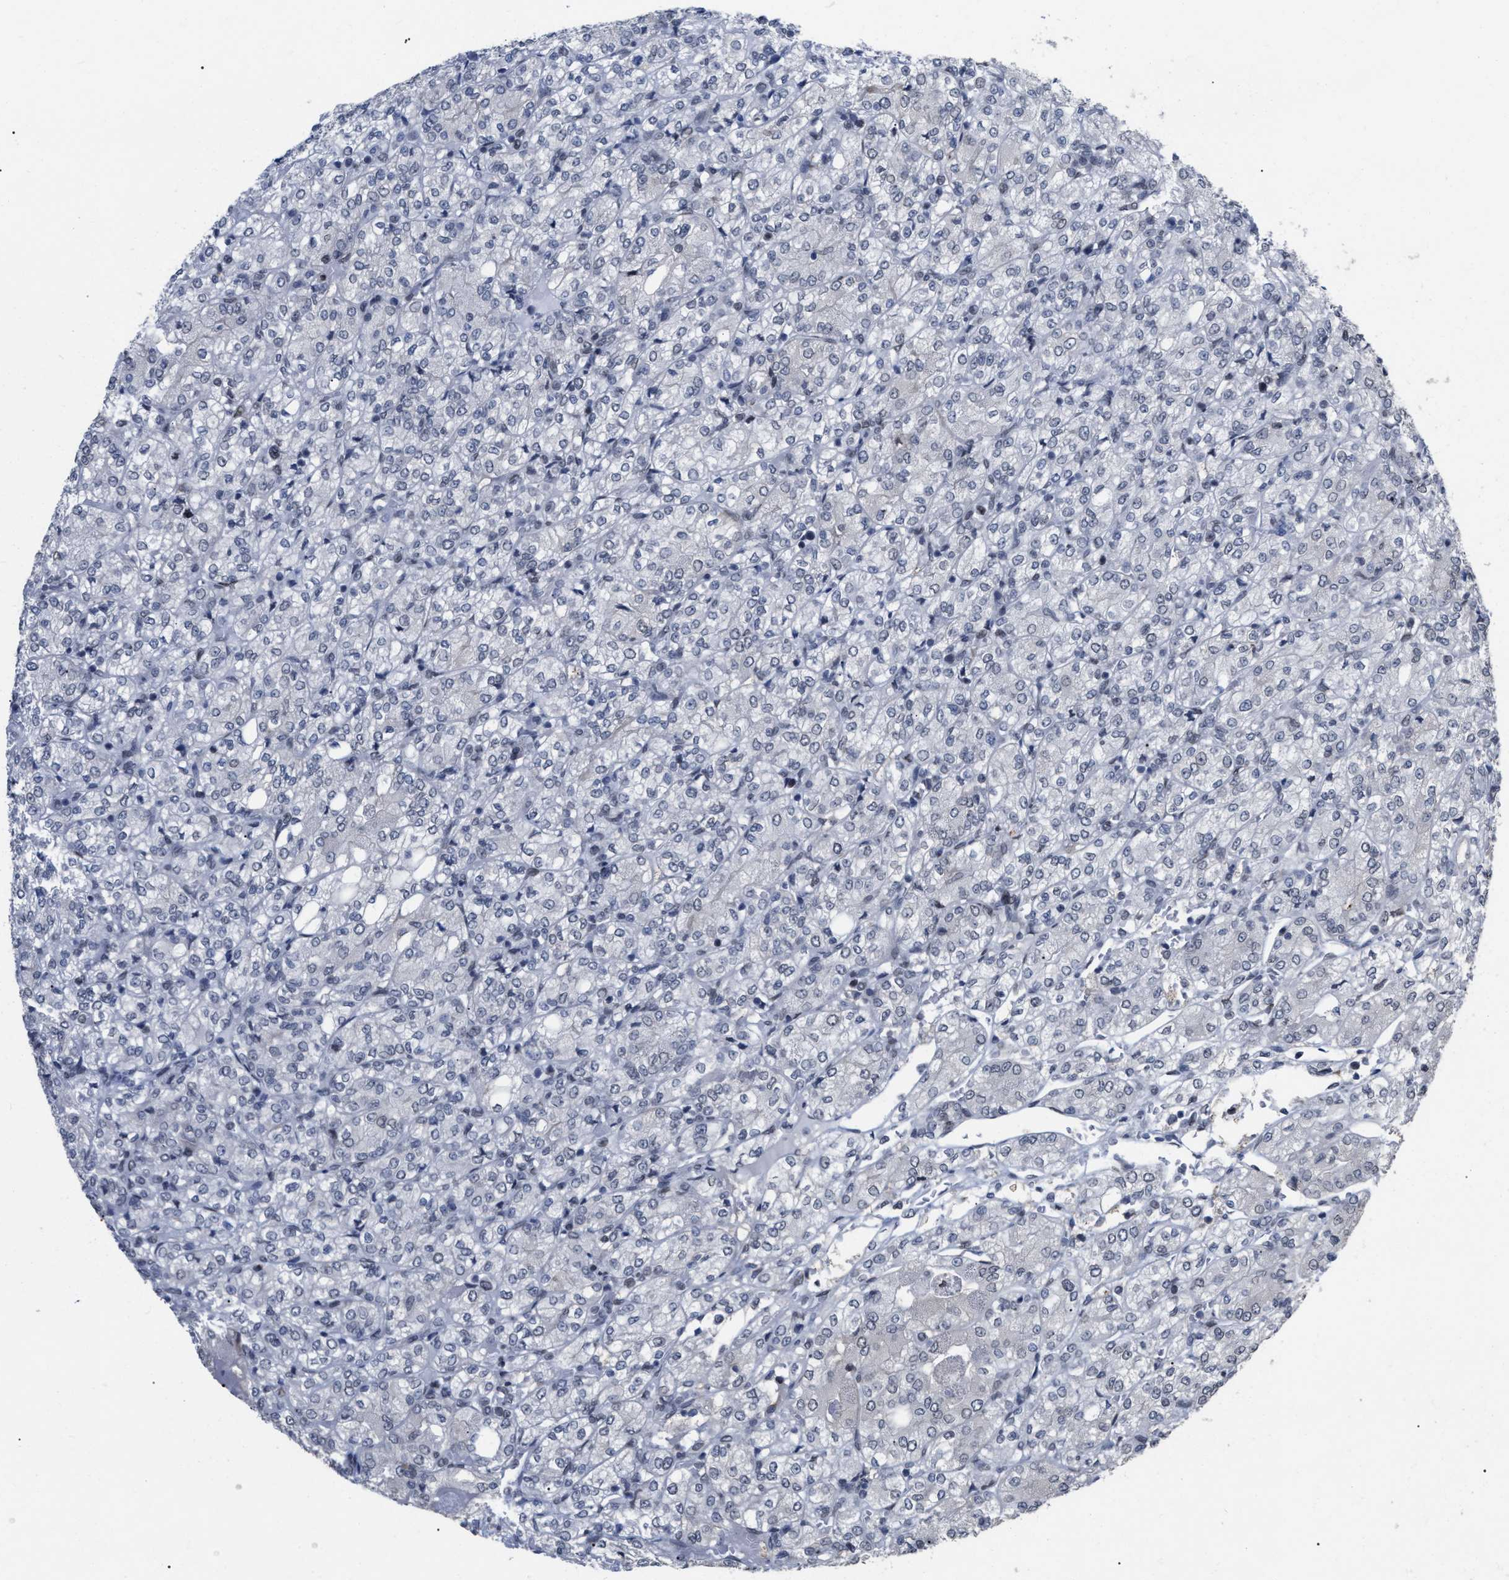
{"staining": {"intensity": "negative", "quantity": "none", "location": "none"}, "tissue": "renal cancer", "cell_type": "Tumor cells", "image_type": "cancer", "snomed": [{"axis": "morphology", "description": "Adenocarcinoma, NOS"}, {"axis": "topography", "description": "Kidney"}], "caption": "Tumor cells show no significant staining in renal adenocarcinoma.", "gene": "TPR", "patient": {"sex": "male", "age": 77}}